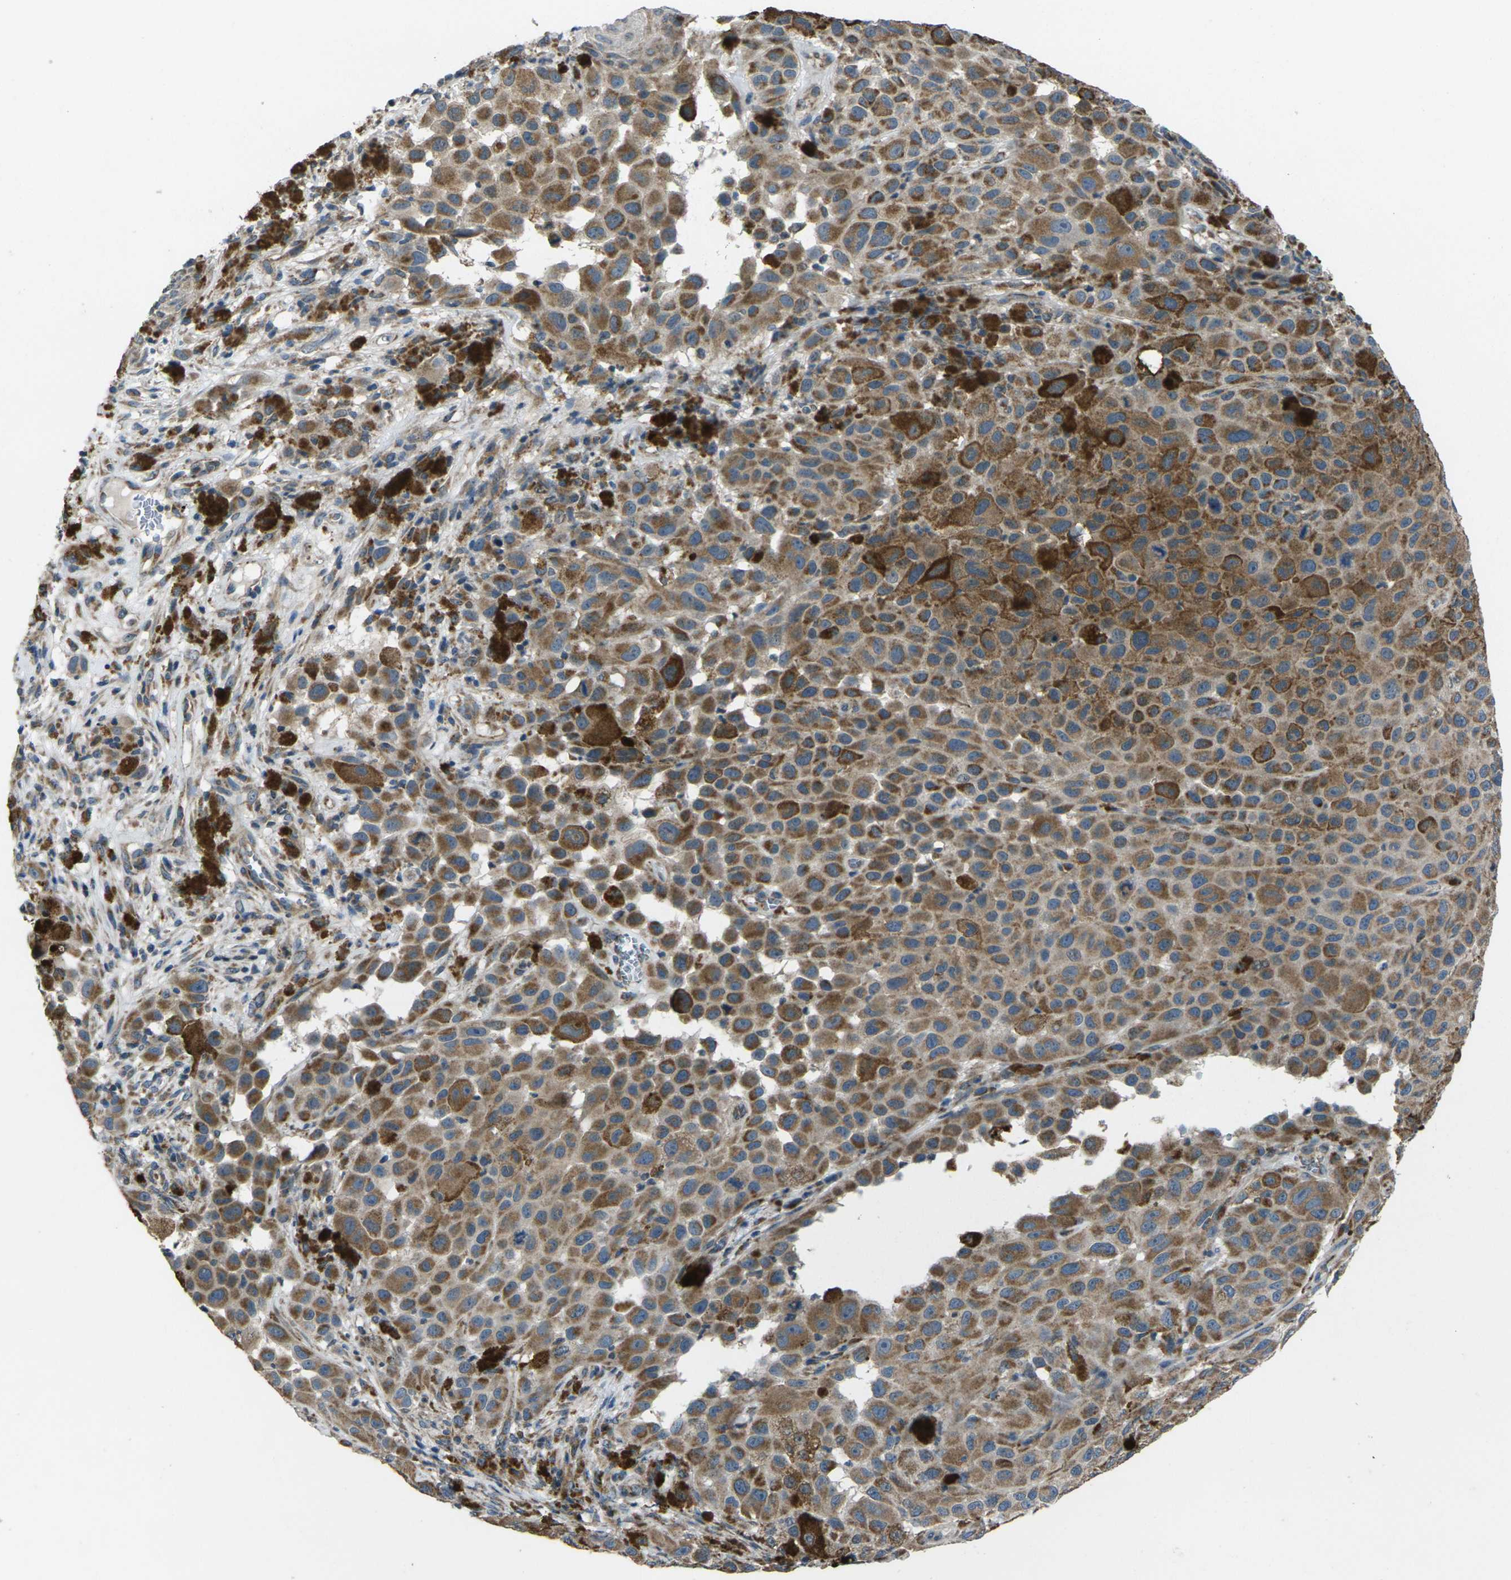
{"staining": {"intensity": "strong", "quantity": ">75%", "location": "cytoplasmic/membranous"}, "tissue": "melanoma", "cell_type": "Tumor cells", "image_type": "cancer", "snomed": [{"axis": "morphology", "description": "Malignant melanoma, NOS"}, {"axis": "topography", "description": "Skin"}], "caption": "An immunohistochemistry photomicrograph of tumor tissue is shown. Protein staining in brown highlights strong cytoplasmic/membranous positivity in melanoma within tumor cells. (DAB IHC with brightfield microscopy, high magnification).", "gene": "TMEM120B", "patient": {"sex": "male", "age": 96}}